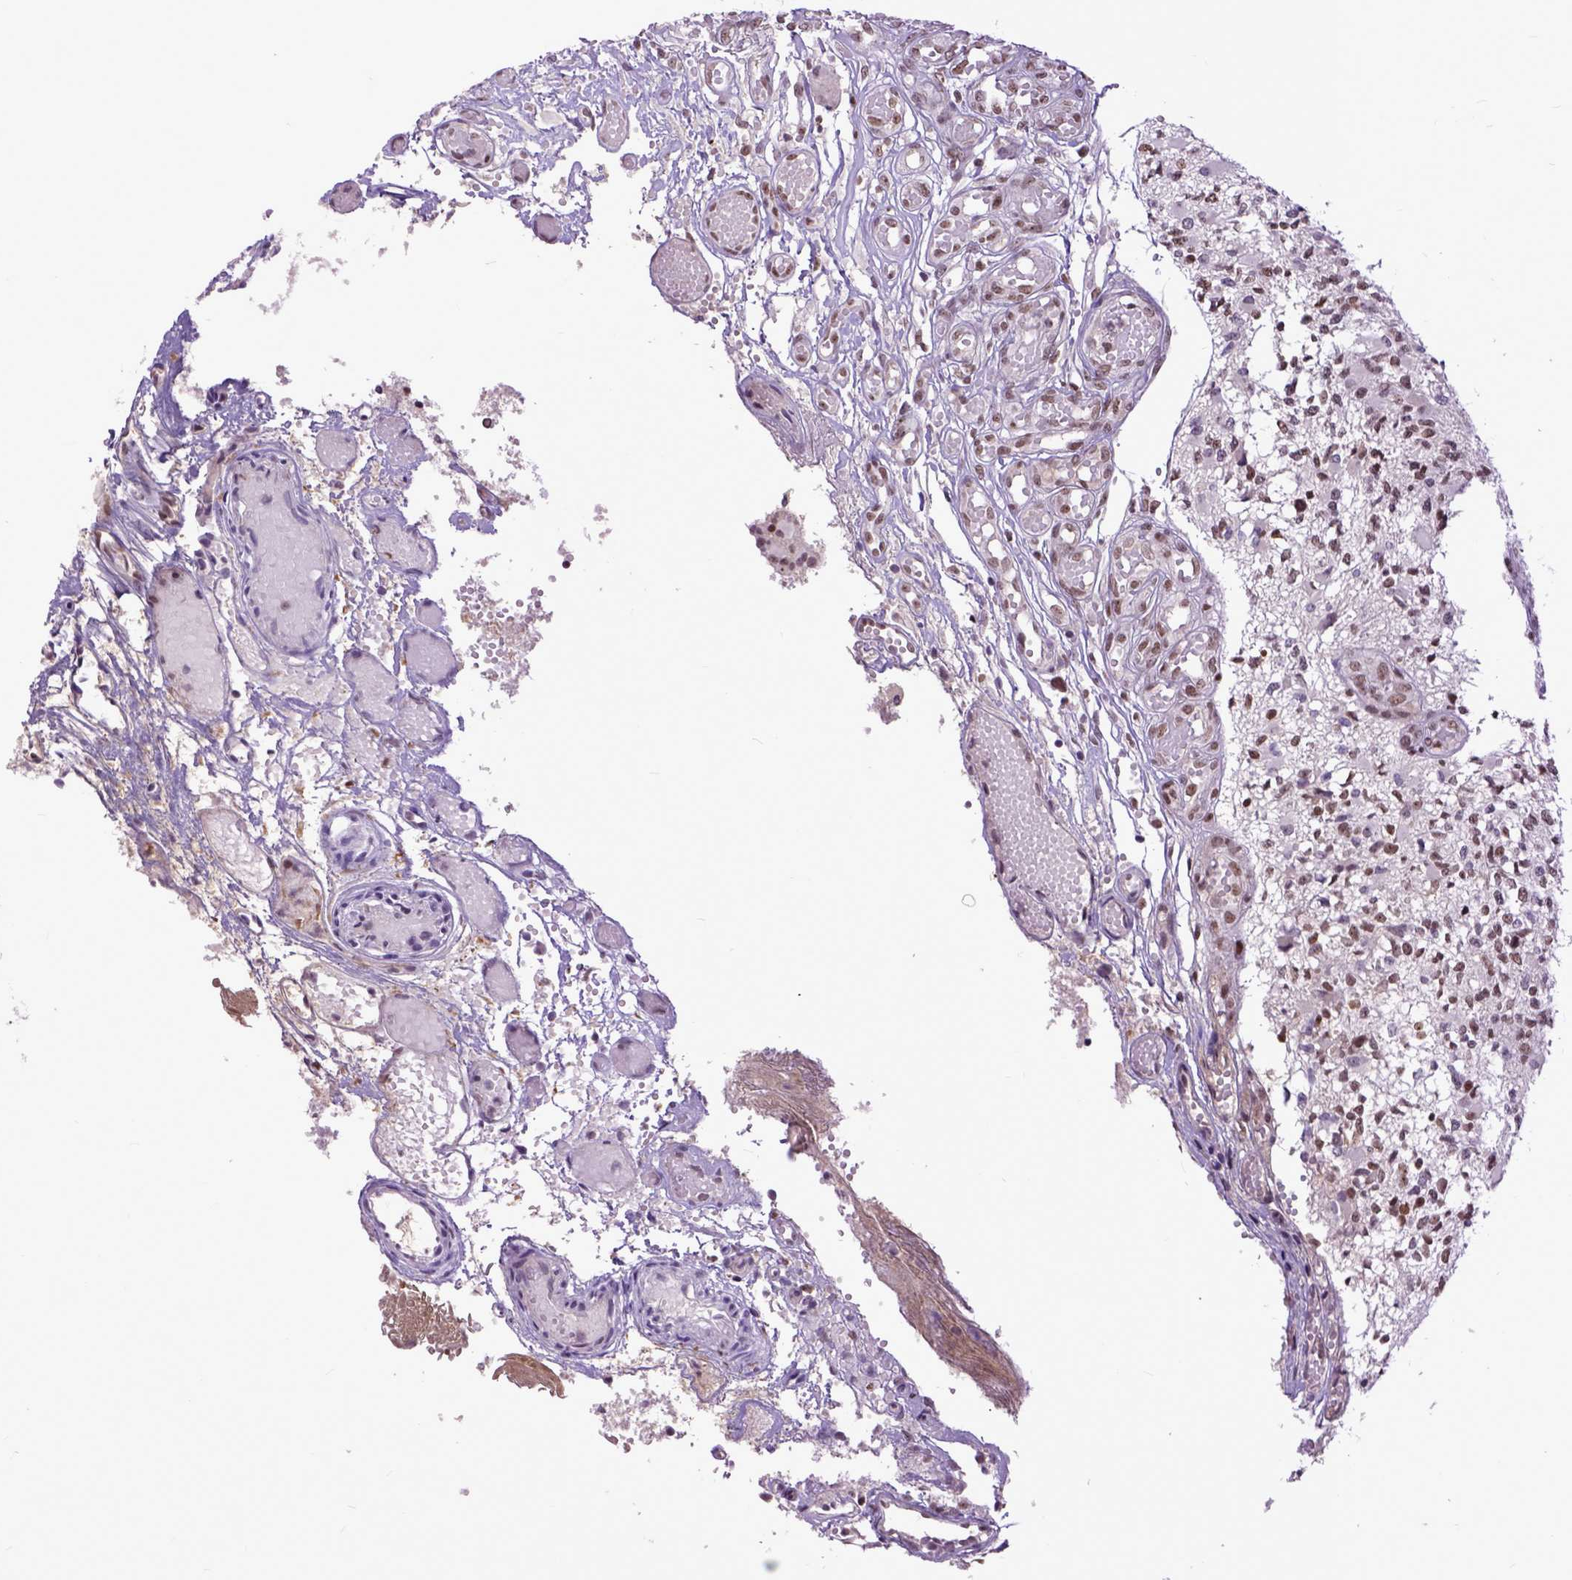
{"staining": {"intensity": "moderate", "quantity": ">75%", "location": "nuclear"}, "tissue": "glioma", "cell_type": "Tumor cells", "image_type": "cancer", "snomed": [{"axis": "morphology", "description": "Glioma, malignant, High grade"}, {"axis": "topography", "description": "Brain"}], "caption": "High-power microscopy captured an immunohistochemistry micrograph of malignant high-grade glioma, revealing moderate nuclear staining in about >75% of tumor cells.", "gene": "RCC2", "patient": {"sex": "female", "age": 63}}